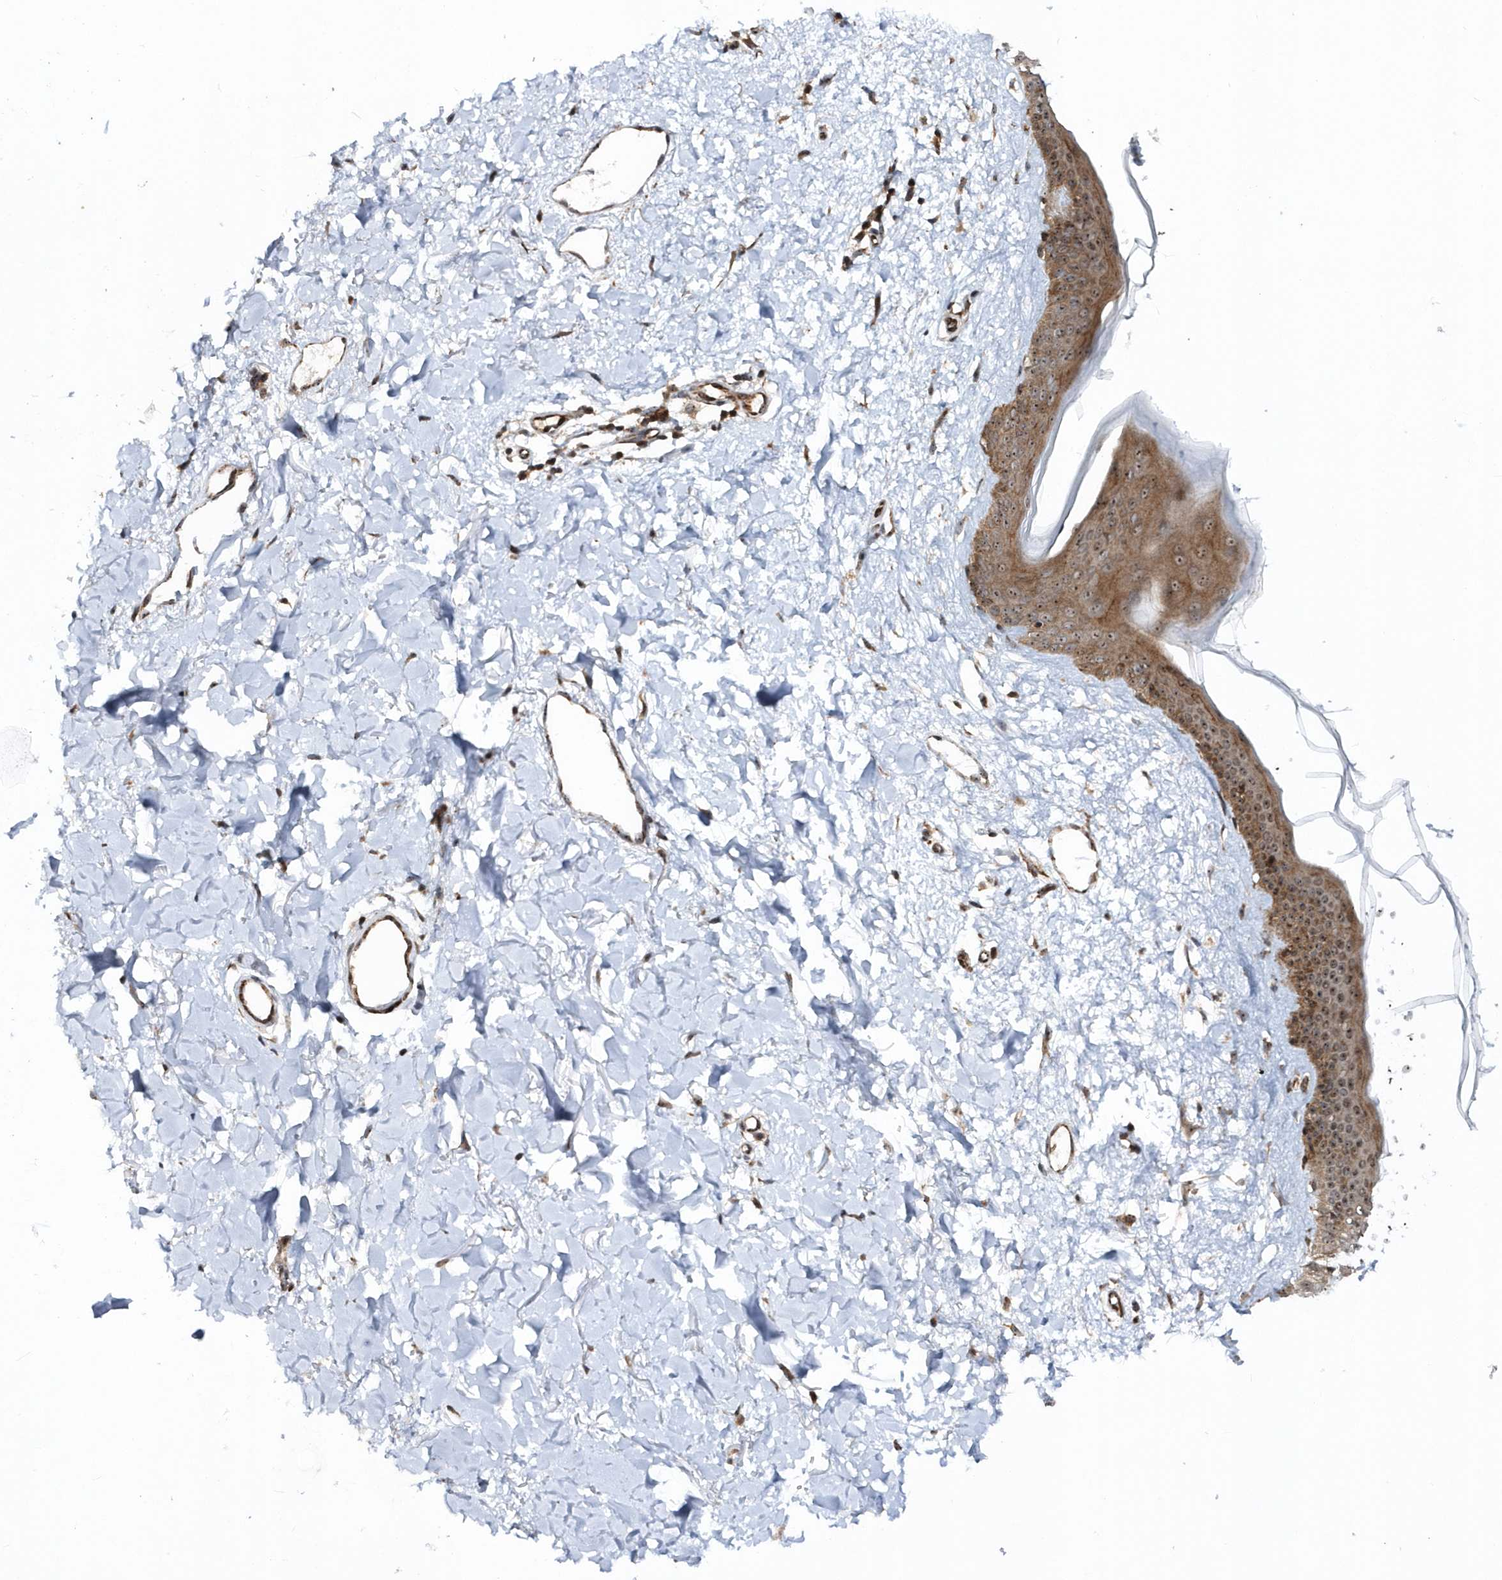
{"staining": {"intensity": "moderate", "quantity": "25%-75%", "location": "cytoplasmic/membranous"}, "tissue": "skin", "cell_type": "Fibroblasts", "image_type": "normal", "snomed": [{"axis": "morphology", "description": "Normal tissue, NOS"}, {"axis": "topography", "description": "Skin"}], "caption": "IHC image of unremarkable human skin stained for a protein (brown), which shows medium levels of moderate cytoplasmic/membranous positivity in about 25%-75% of fibroblasts.", "gene": "SOWAHB", "patient": {"sex": "female", "age": 58}}